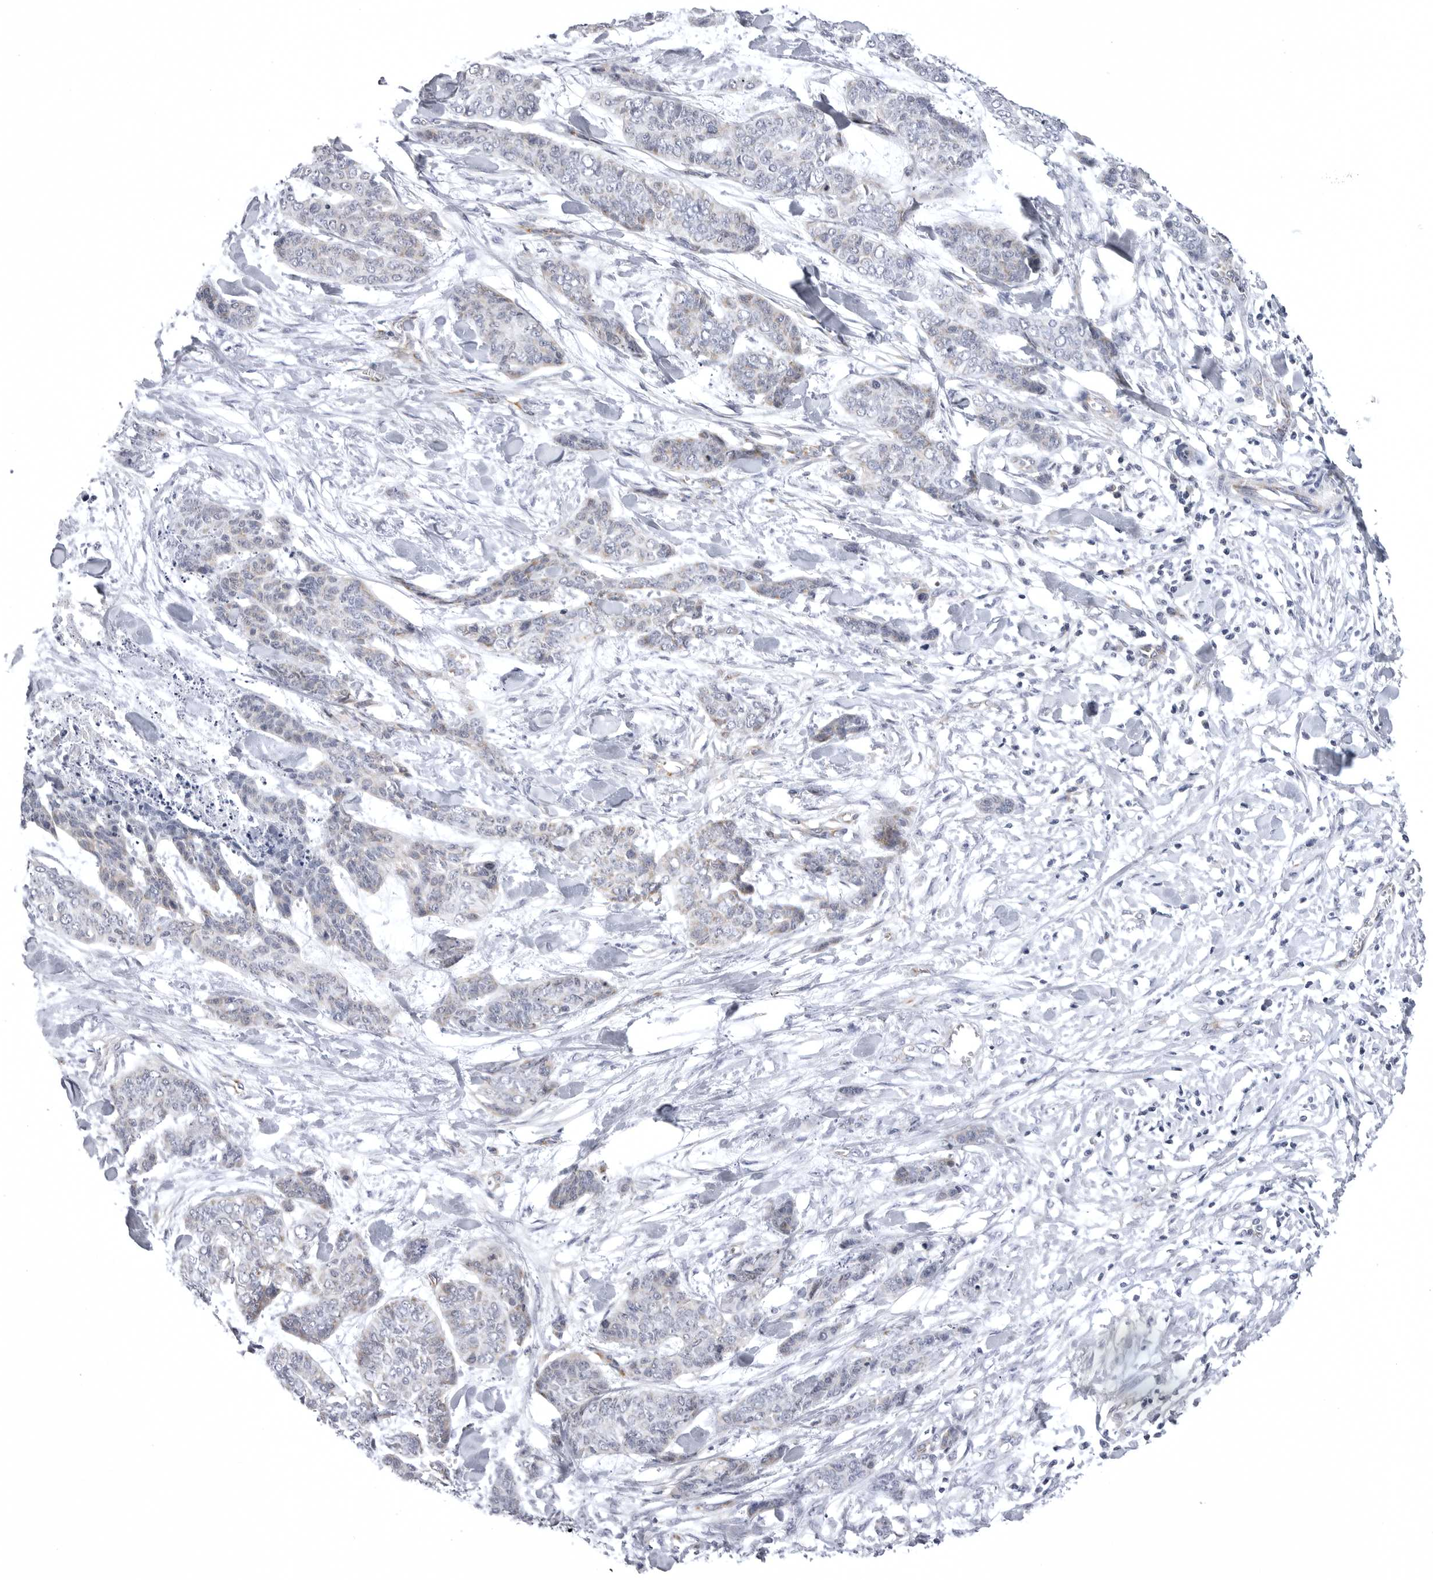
{"staining": {"intensity": "negative", "quantity": "none", "location": "none"}, "tissue": "skin cancer", "cell_type": "Tumor cells", "image_type": "cancer", "snomed": [{"axis": "morphology", "description": "Basal cell carcinoma"}, {"axis": "topography", "description": "Skin"}], "caption": "IHC histopathology image of human skin basal cell carcinoma stained for a protein (brown), which reveals no staining in tumor cells.", "gene": "TUFM", "patient": {"sex": "female", "age": 64}}